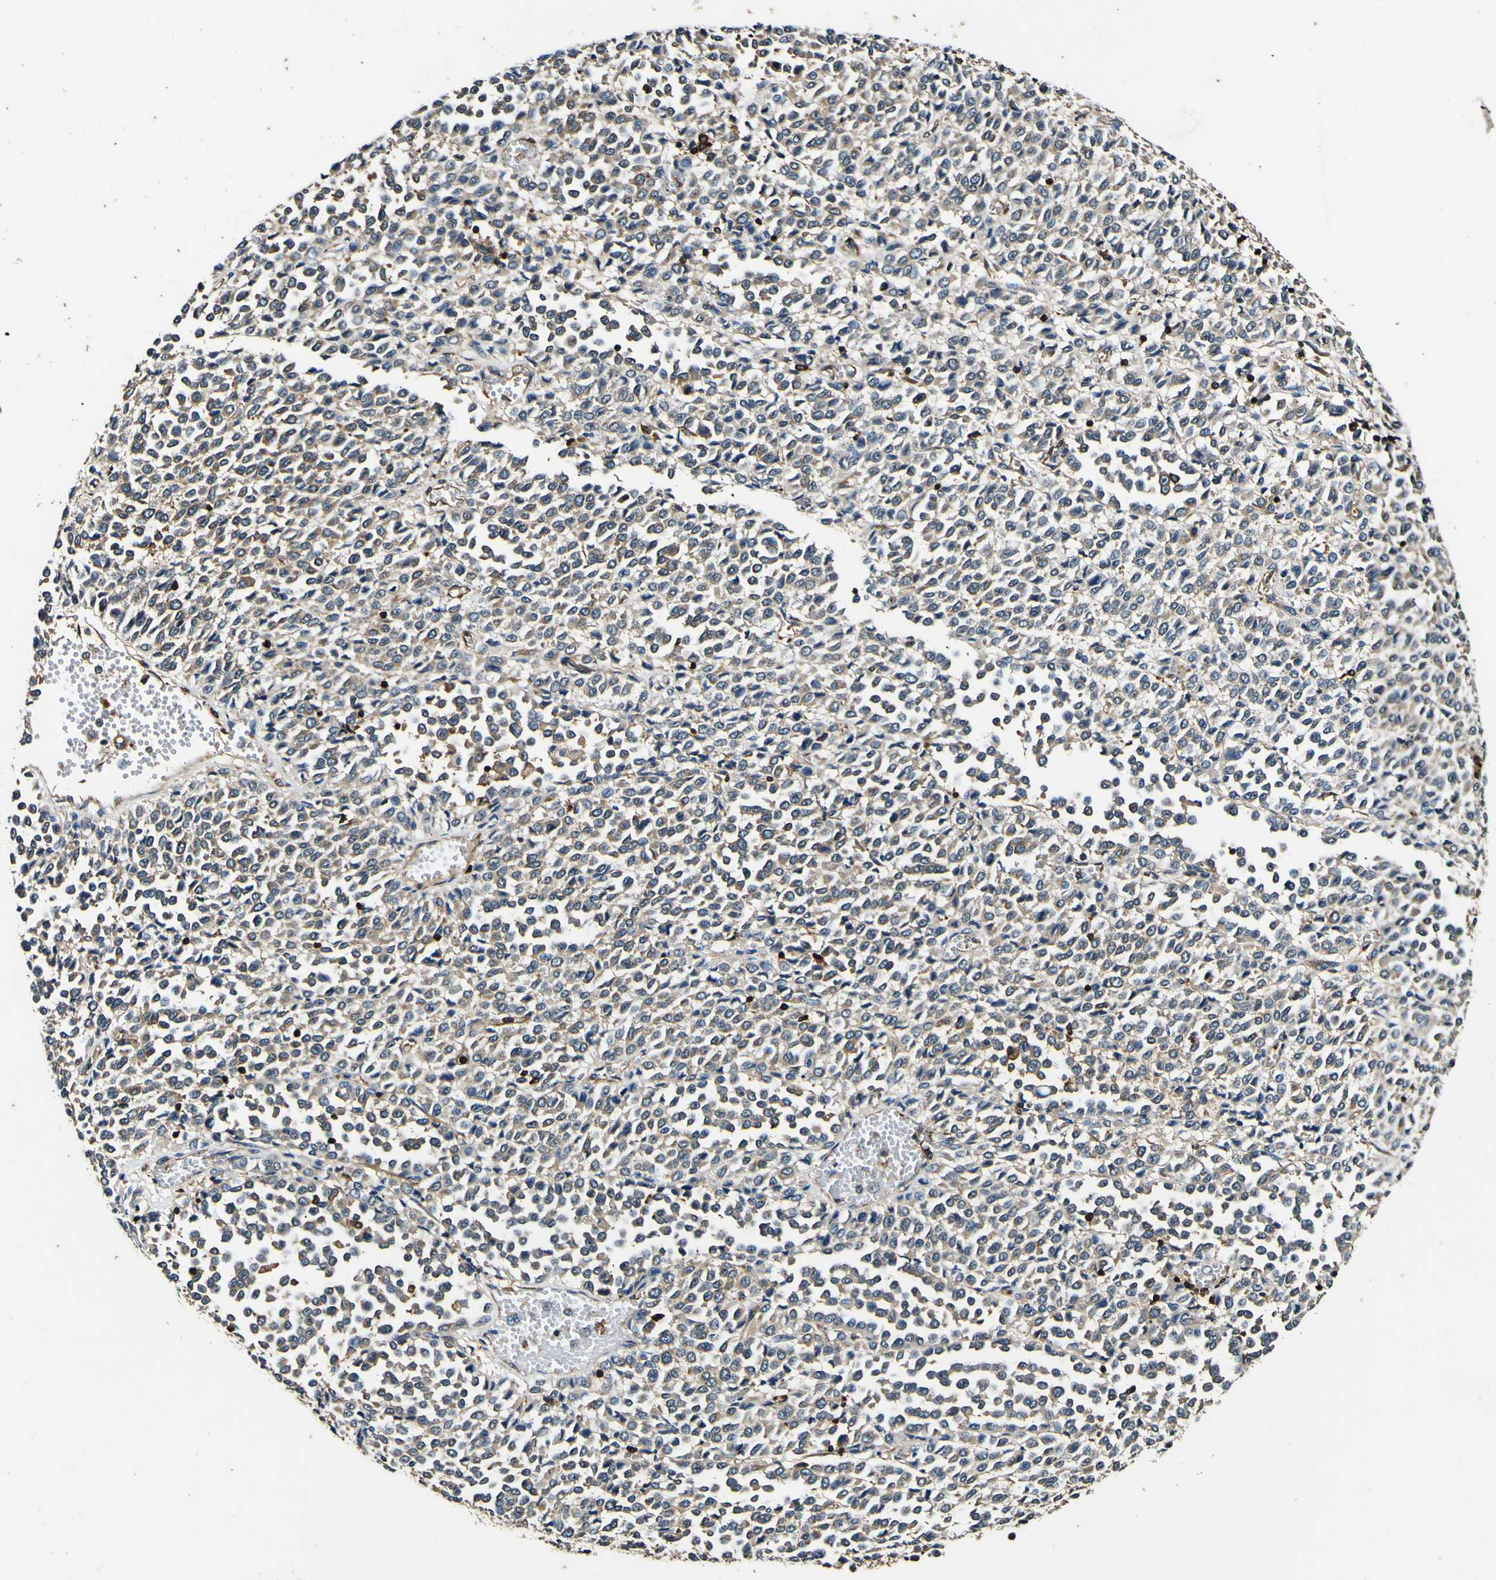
{"staining": {"intensity": "weak", "quantity": ">75%", "location": "cytoplasmic/membranous"}, "tissue": "melanoma", "cell_type": "Tumor cells", "image_type": "cancer", "snomed": [{"axis": "morphology", "description": "Malignant melanoma, Metastatic site"}, {"axis": "topography", "description": "Pancreas"}], "caption": "Human melanoma stained for a protein (brown) exhibits weak cytoplasmic/membranous positive positivity in approximately >75% of tumor cells.", "gene": "RHOT2", "patient": {"sex": "female", "age": 30}}